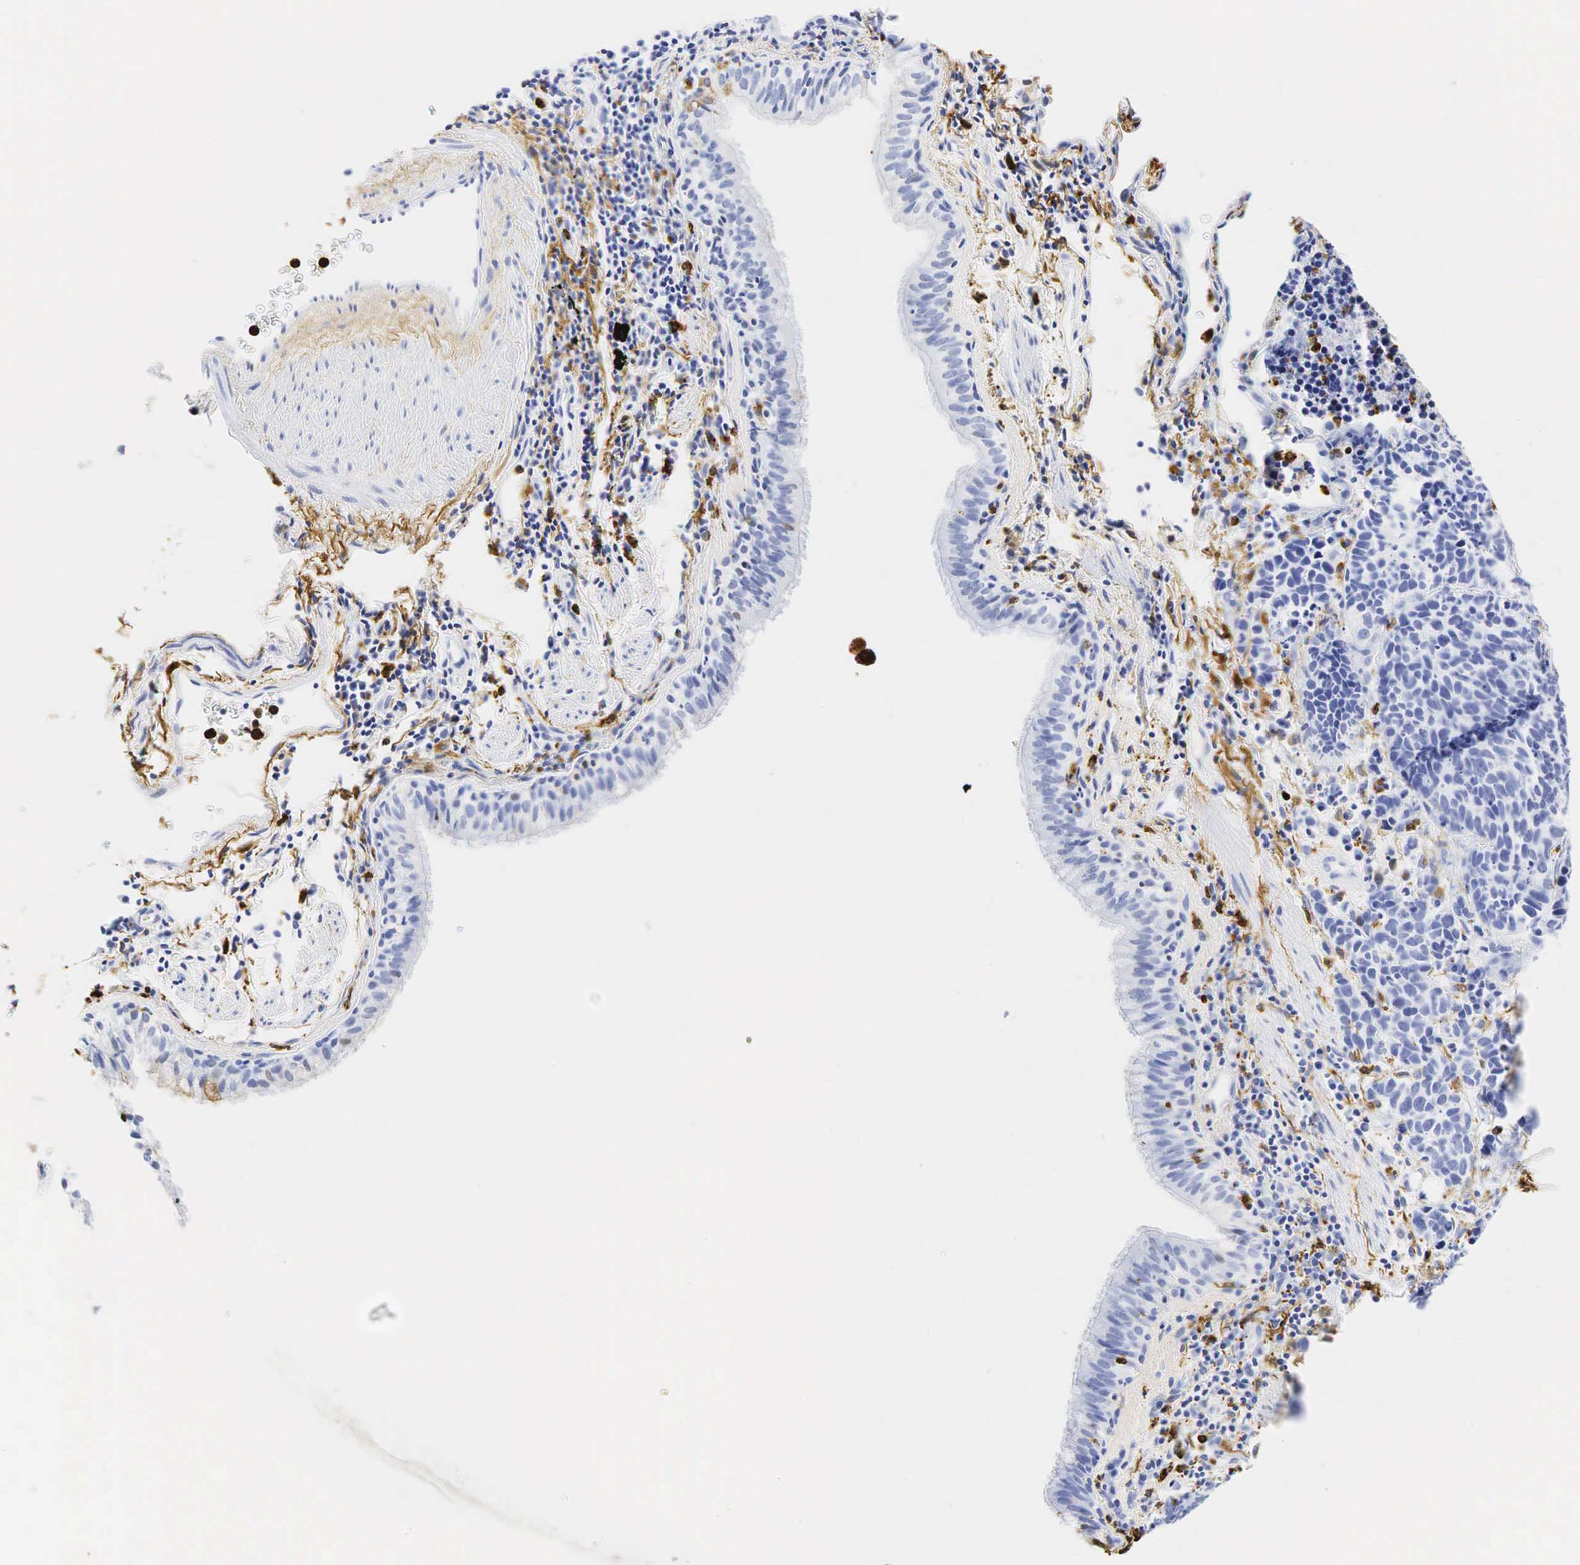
{"staining": {"intensity": "negative", "quantity": "none", "location": "none"}, "tissue": "lung cancer", "cell_type": "Tumor cells", "image_type": "cancer", "snomed": [{"axis": "morphology", "description": "Neoplasm, malignant, NOS"}, {"axis": "topography", "description": "Lung"}], "caption": "This is a histopathology image of IHC staining of lung cancer (malignant neoplasm), which shows no expression in tumor cells.", "gene": "LYZ", "patient": {"sex": "female", "age": 75}}